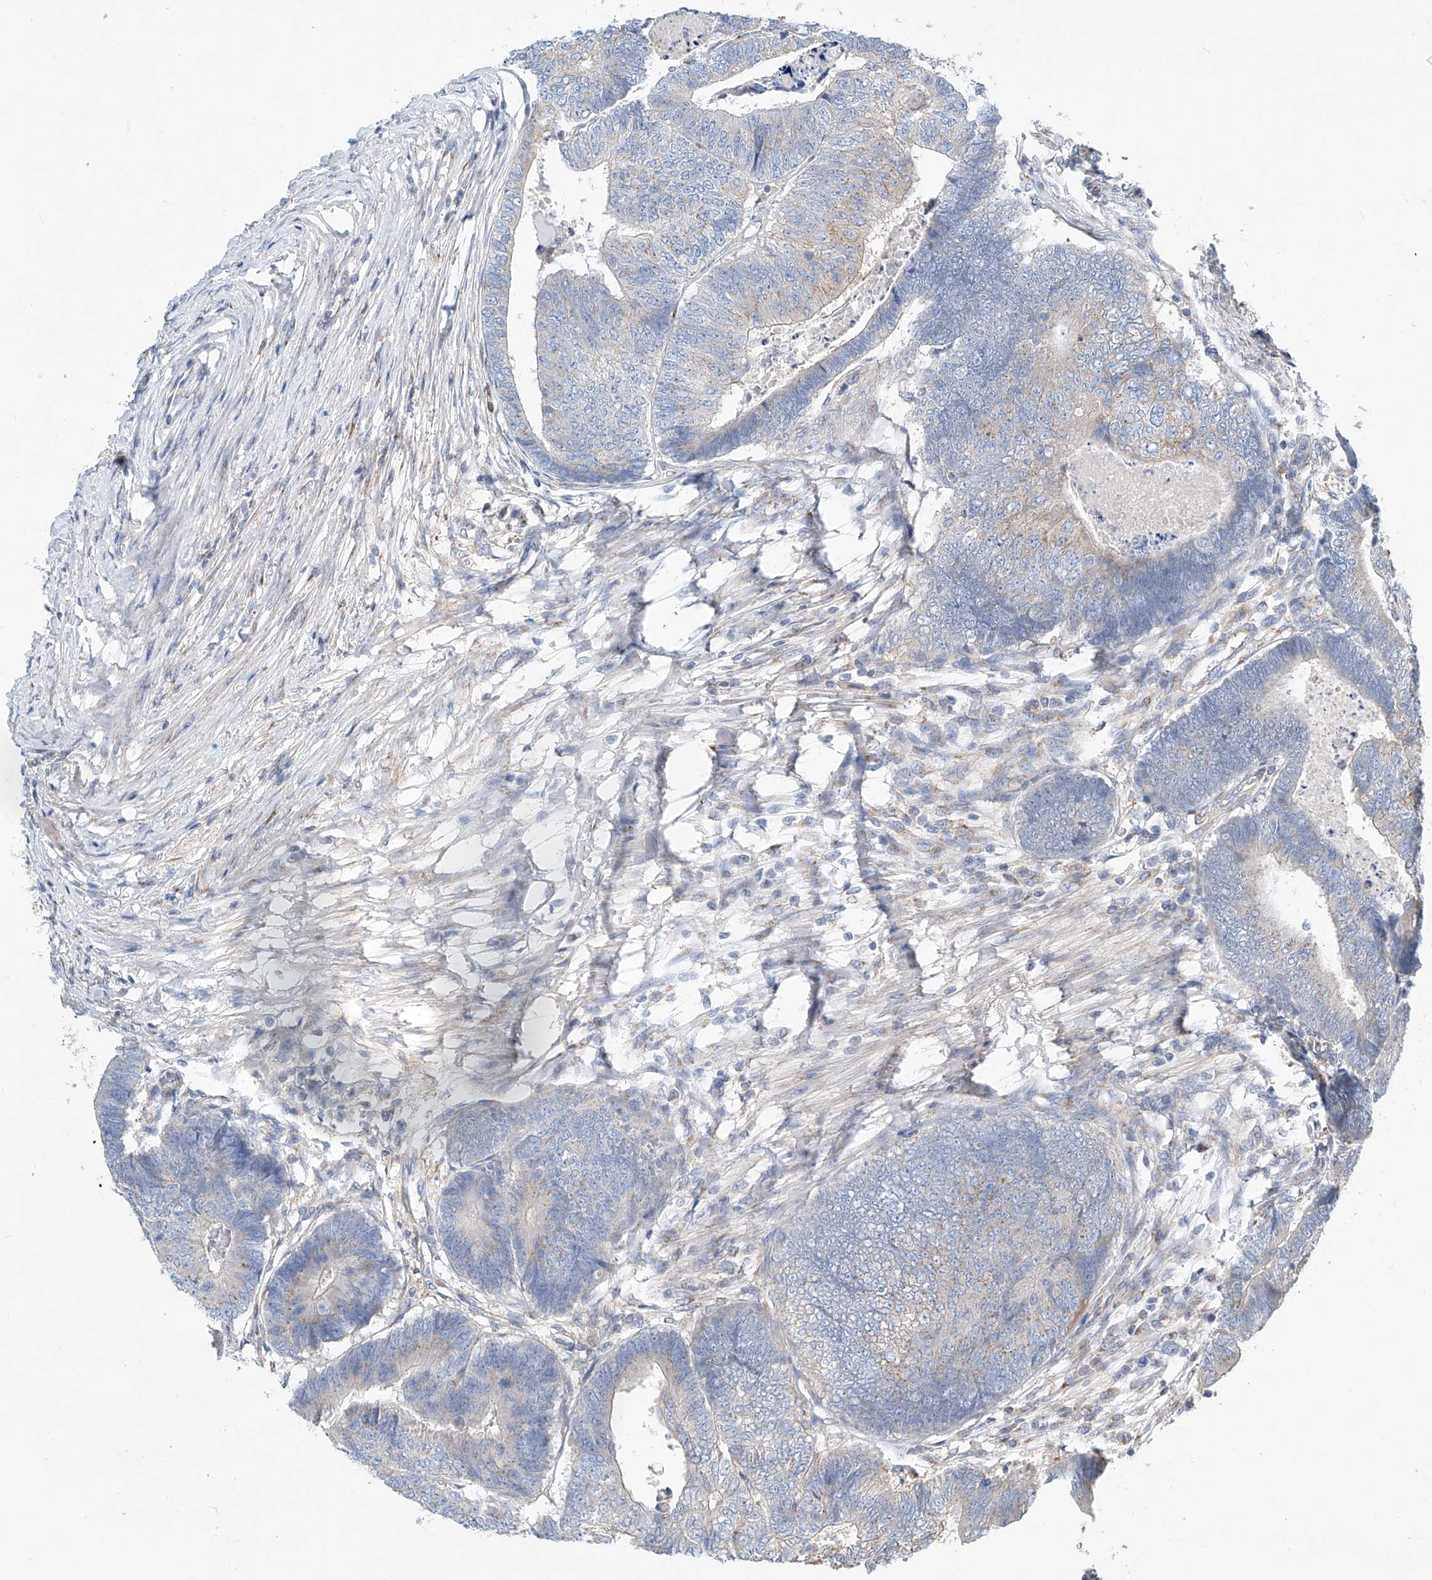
{"staining": {"intensity": "weak", "quantity": "<25%", "location": "cytoplasmic/membranous"}, "tissue": "colorectal cancer", "cell_type": "Tumor cells", "image_type": "cancer", "snomed": [{"axis": "morphology", "description": "Adenocarcinoma, NOS"}, {"axis": "topography", "description": "Colon"}], "caption": "This micrograph is of colorectal cancer (adenocarcinoma) stained with immunohistochemistry to label a protein in brown with the nuclei are counter-stained blue. There is no expression in tumor cells. (DAB immunohistochemistry with hematoxylin counter stain).", "gene": "SLC22A7", "patient": {"sex": "female", "age": 67}}